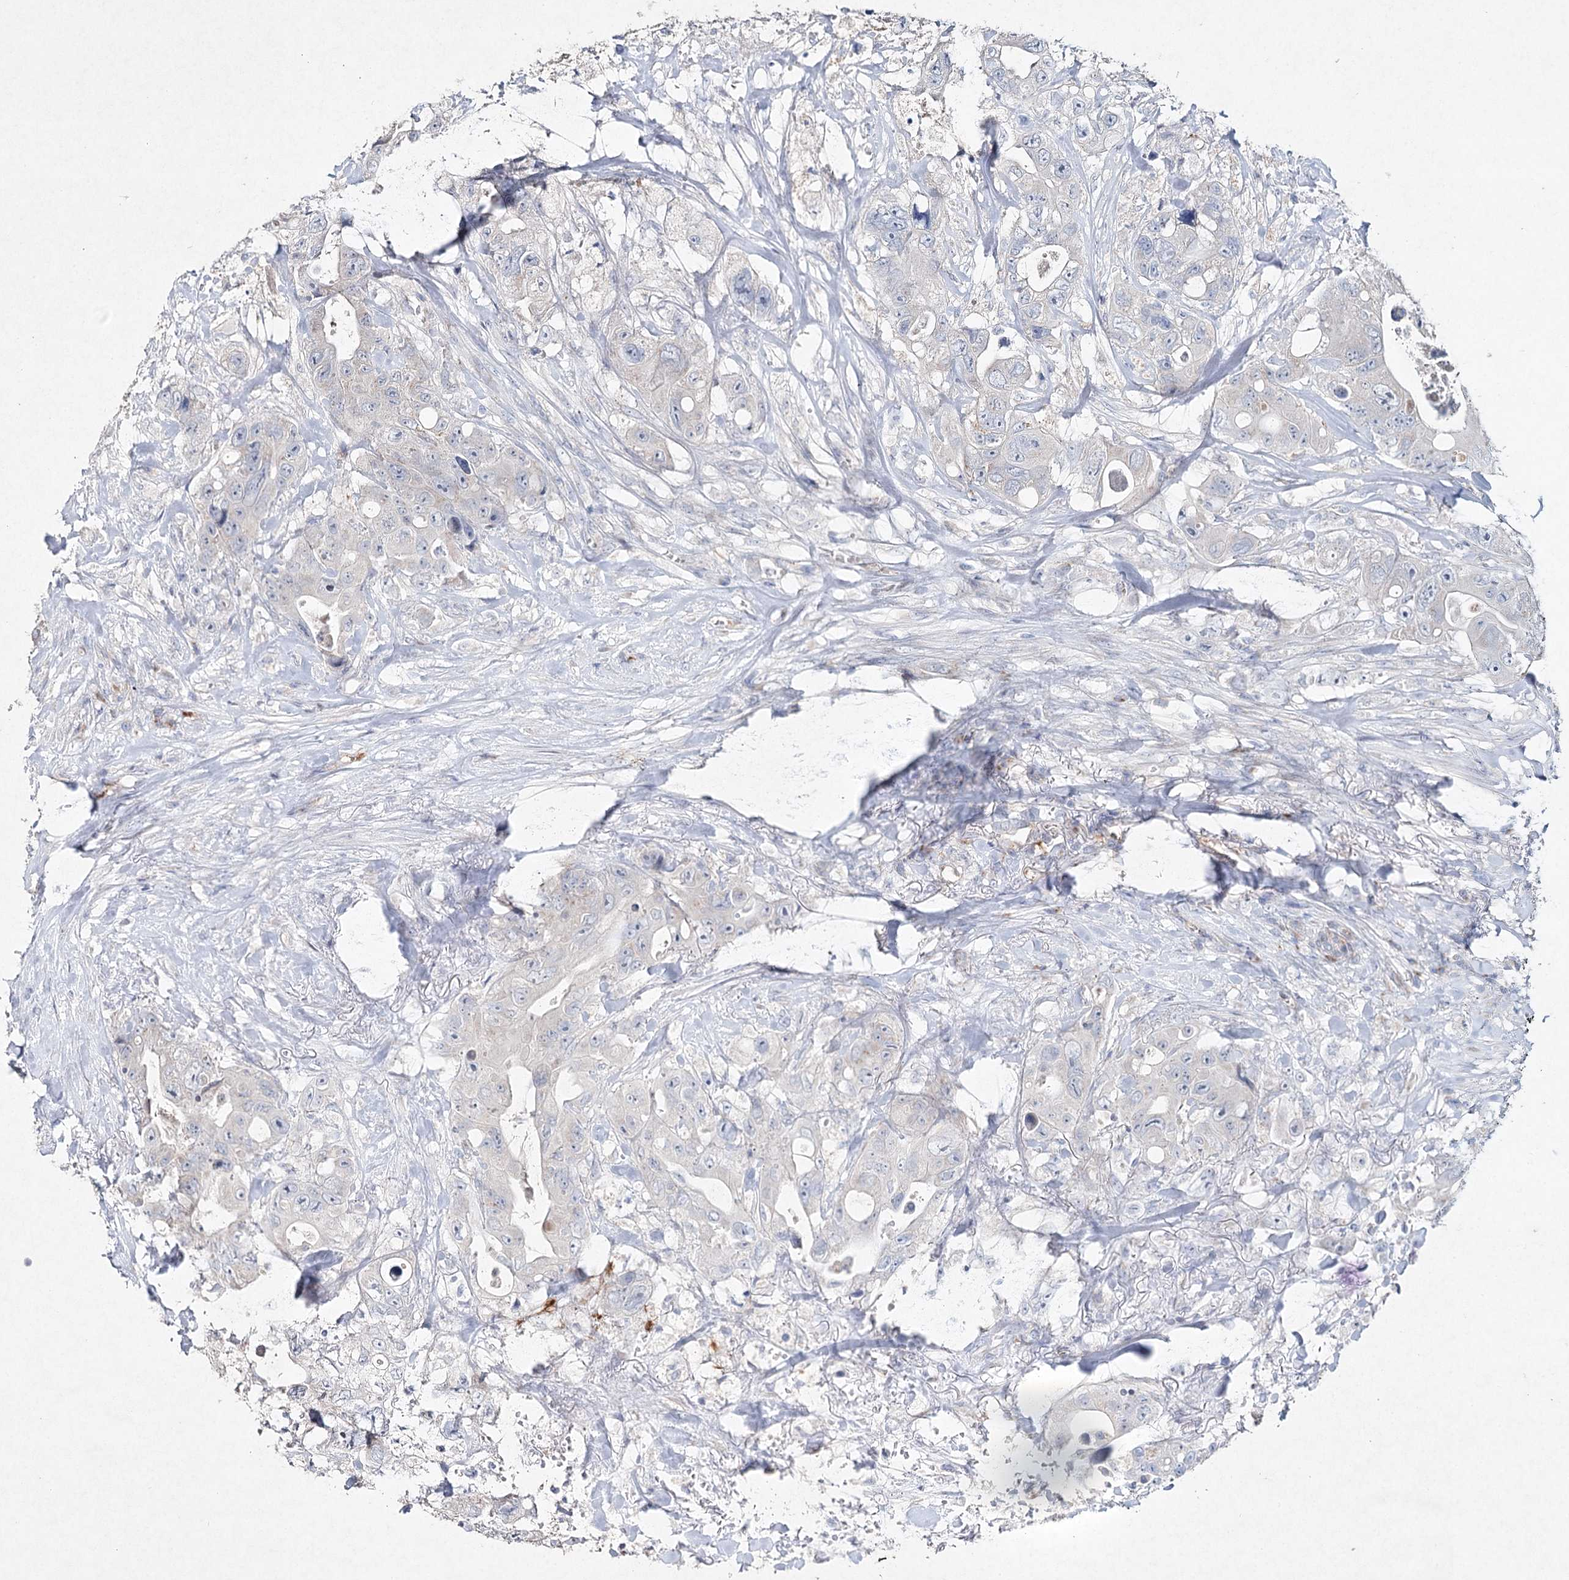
{"staining": {"intensity": "negative", "quantity": "none", "location": "none"}, "tissue": "colorectal cancer", "cell_type": "Tumor cells", "image_type": "cancer", "snomed": [{"axis": "morphology", "description": "Adenocarcinoma, NOS"}, {"axis": "topography", "description": "Colon"}], "caption": "Tumor cells show no significant positivity in colorectal adenocarcinoma.", "gene": "RFX6", "patient": {"sex": "female", "age": 46}}